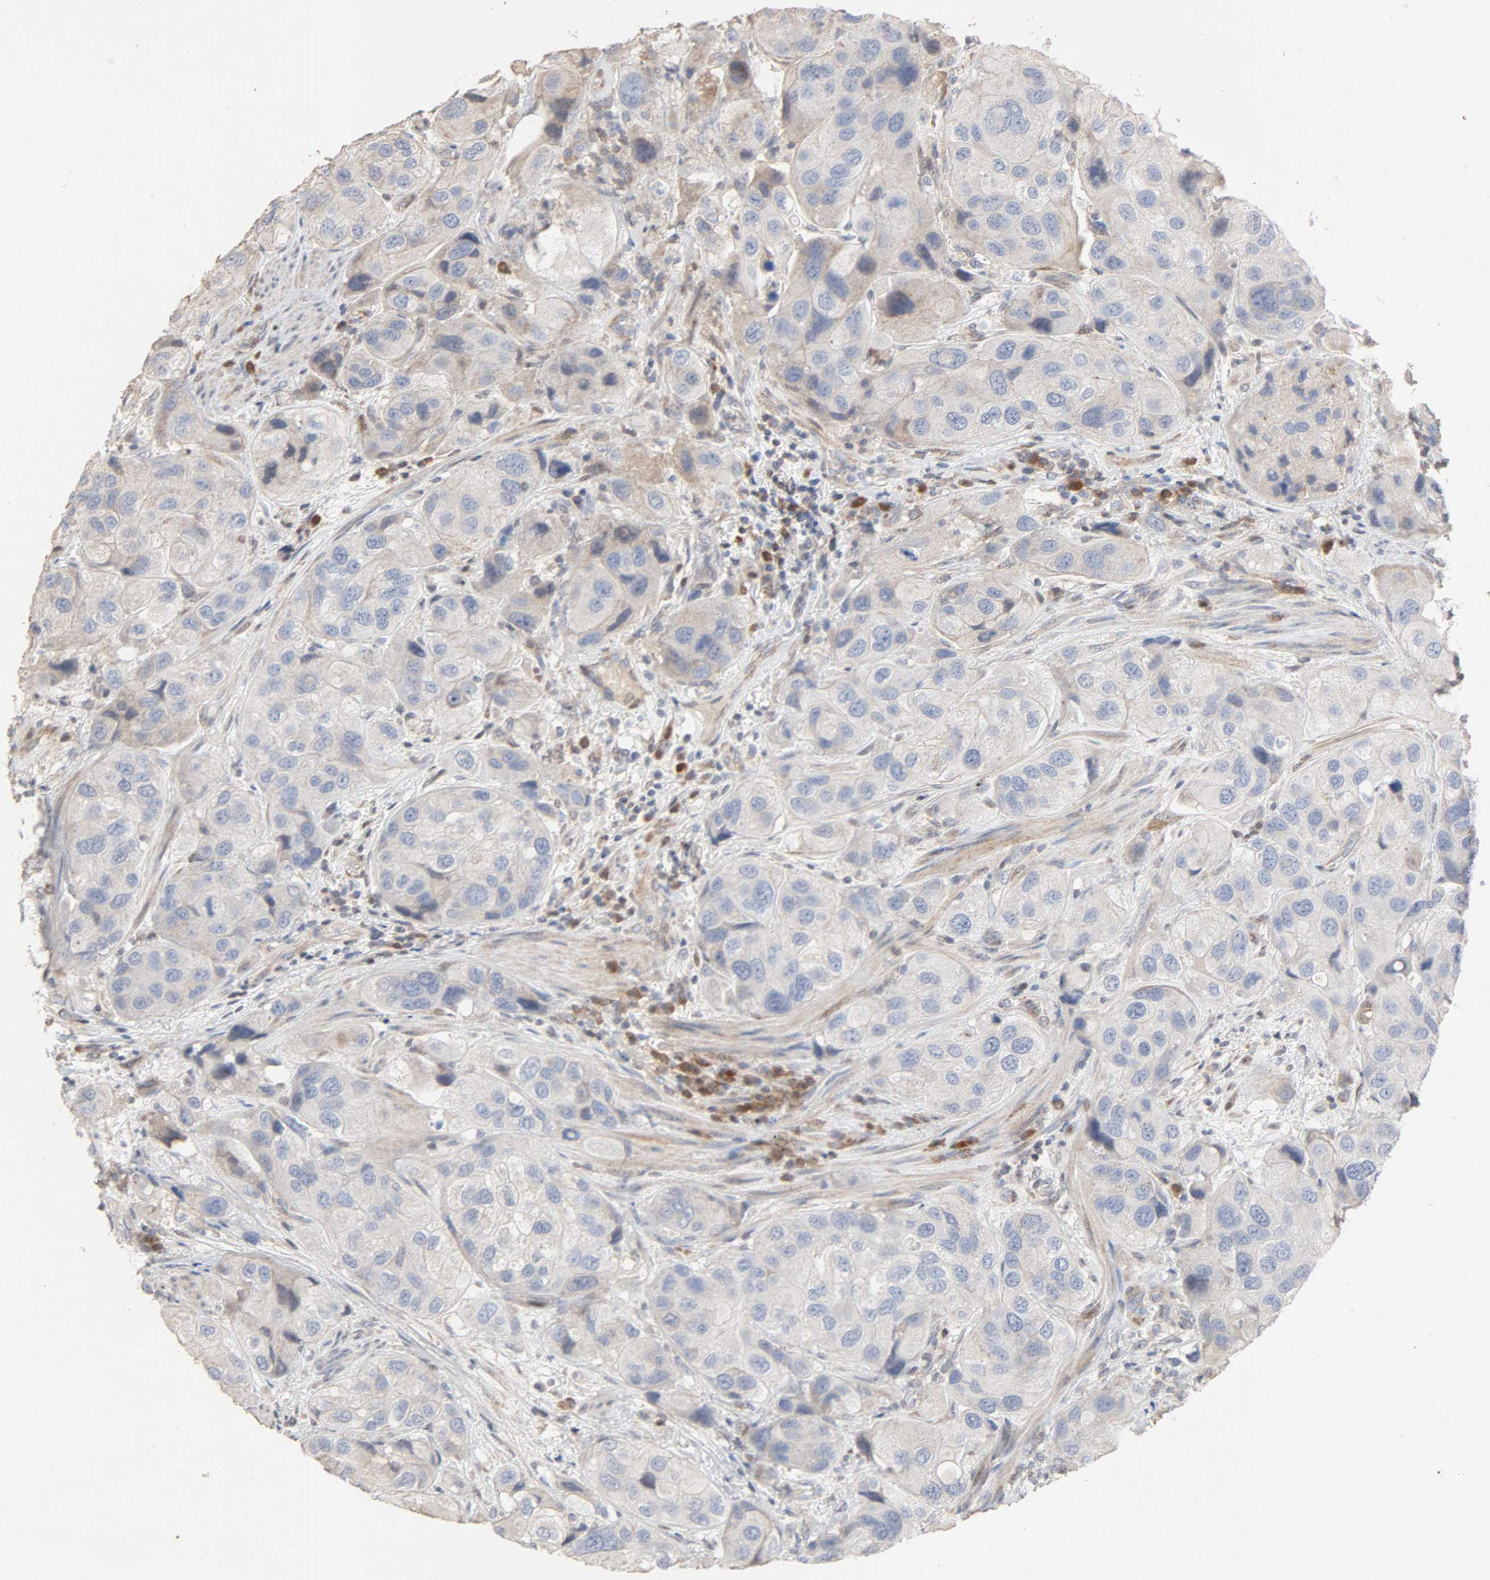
{"staining": {"intensity": "negative", "quantity": "none", "location": "none"}, "tissue": "urothelial cancer", "cell_type": "Tumor cells", "image_type": "cancer", "snomed": [{"axis": "morphology", "description": "Urothelial carcinoma, High grade"}, {"axis": "topography", "description": "Urinary bladder"}], "caption": "This photomicrograph is of urothelial cancer stained with immunohistochemistry (IHC) to label a protein in brown with the nuclei are counter-stained blue. There is no expression in tumor cells.", "gene": "CDK6", "patient": {"sex": "female", "age": 64}}